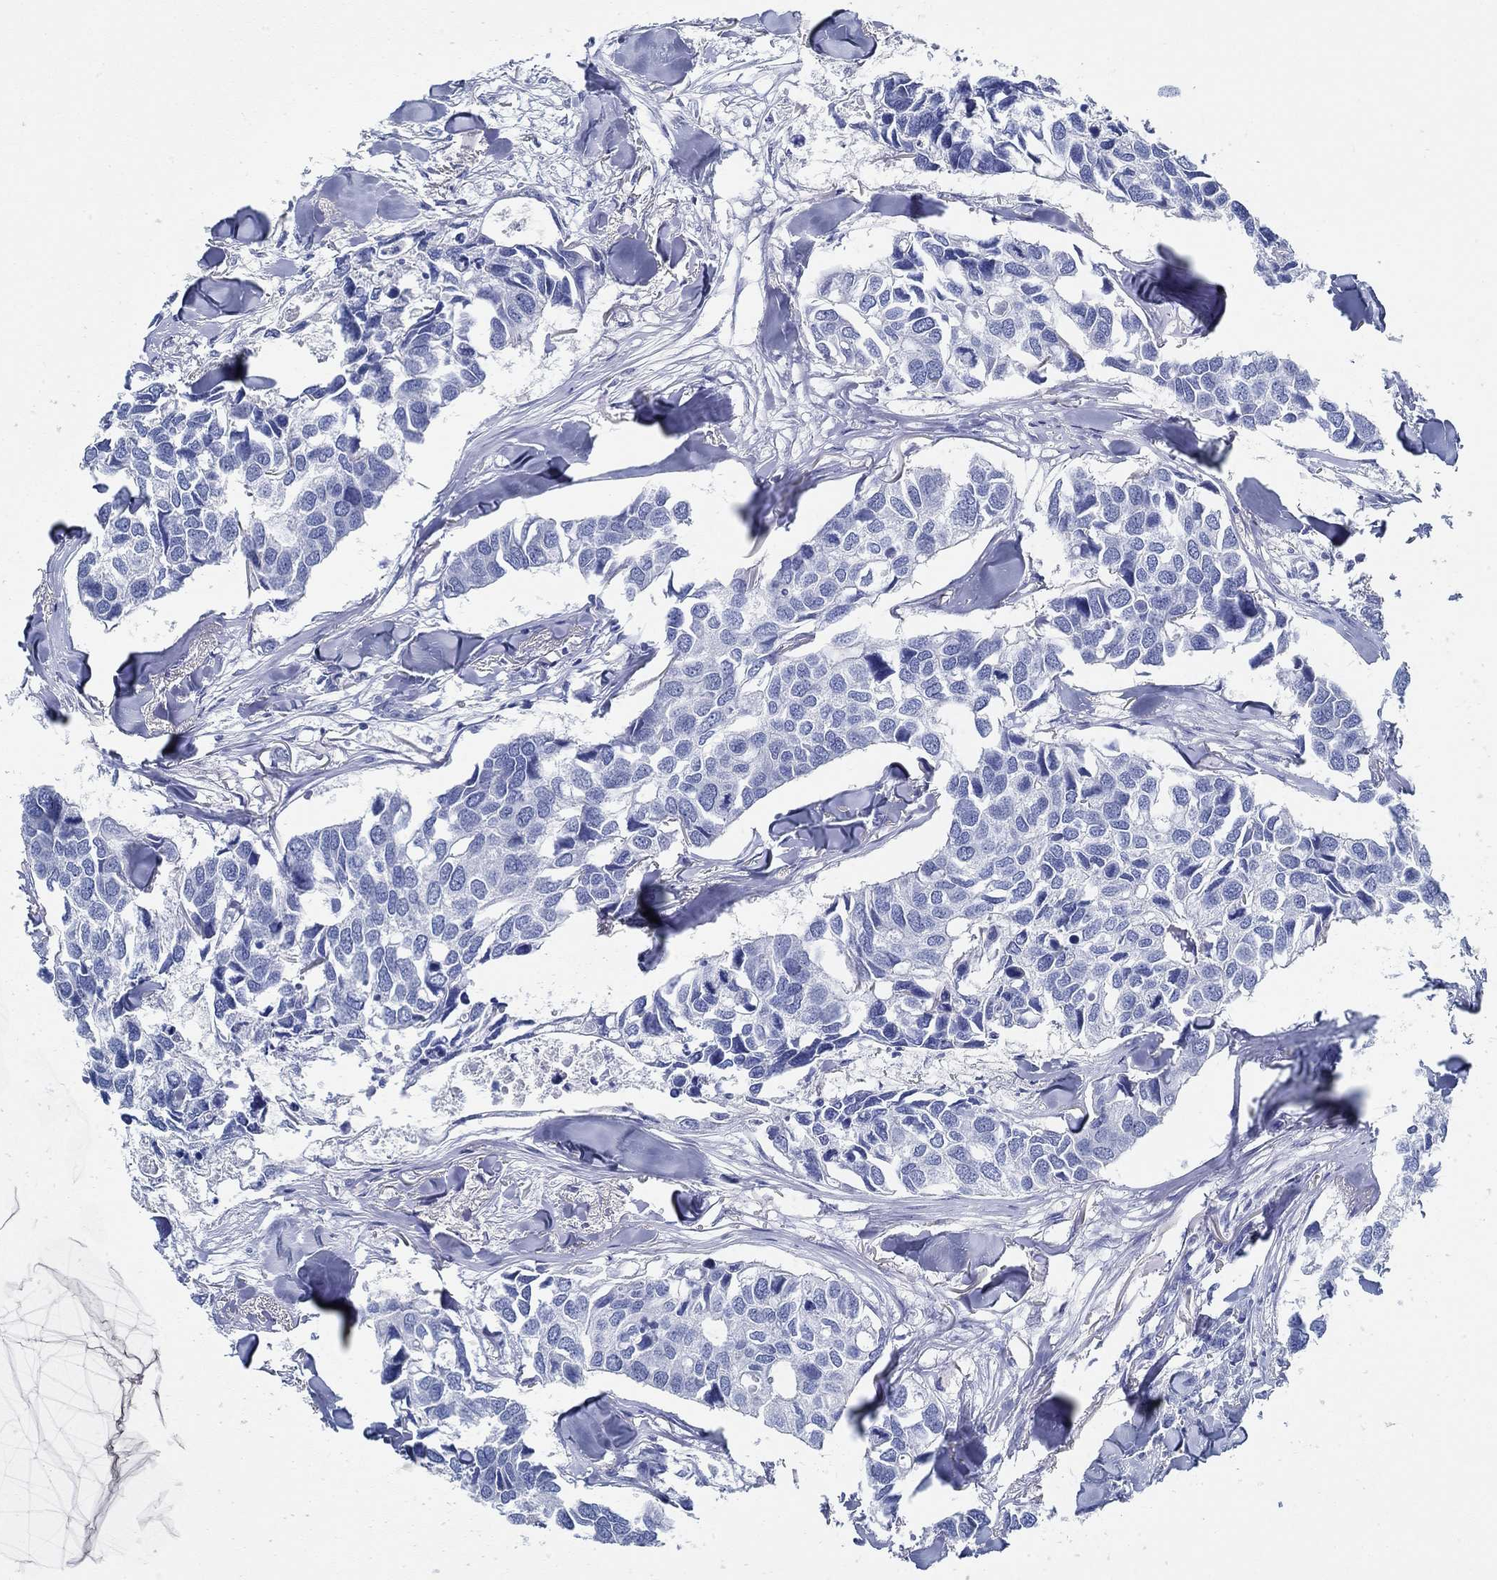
{"staining": {"intensity": "negative", "quantity": "none", "location": "none"}, "tissue": "breast cancer", "cell_type": "Tumor cells", "image_type": "cancer", "snomed": [{"axis": "morphology", "description": "Duct carcinoma"}, {"axis": "topography", "description": "Breast"}], "caption": "This is an IHC histopathology image of breast cancer. There is no expression in tumor cells.", "gene": "SLC45A1", "patient": {"sex": "female", "age": 83}}